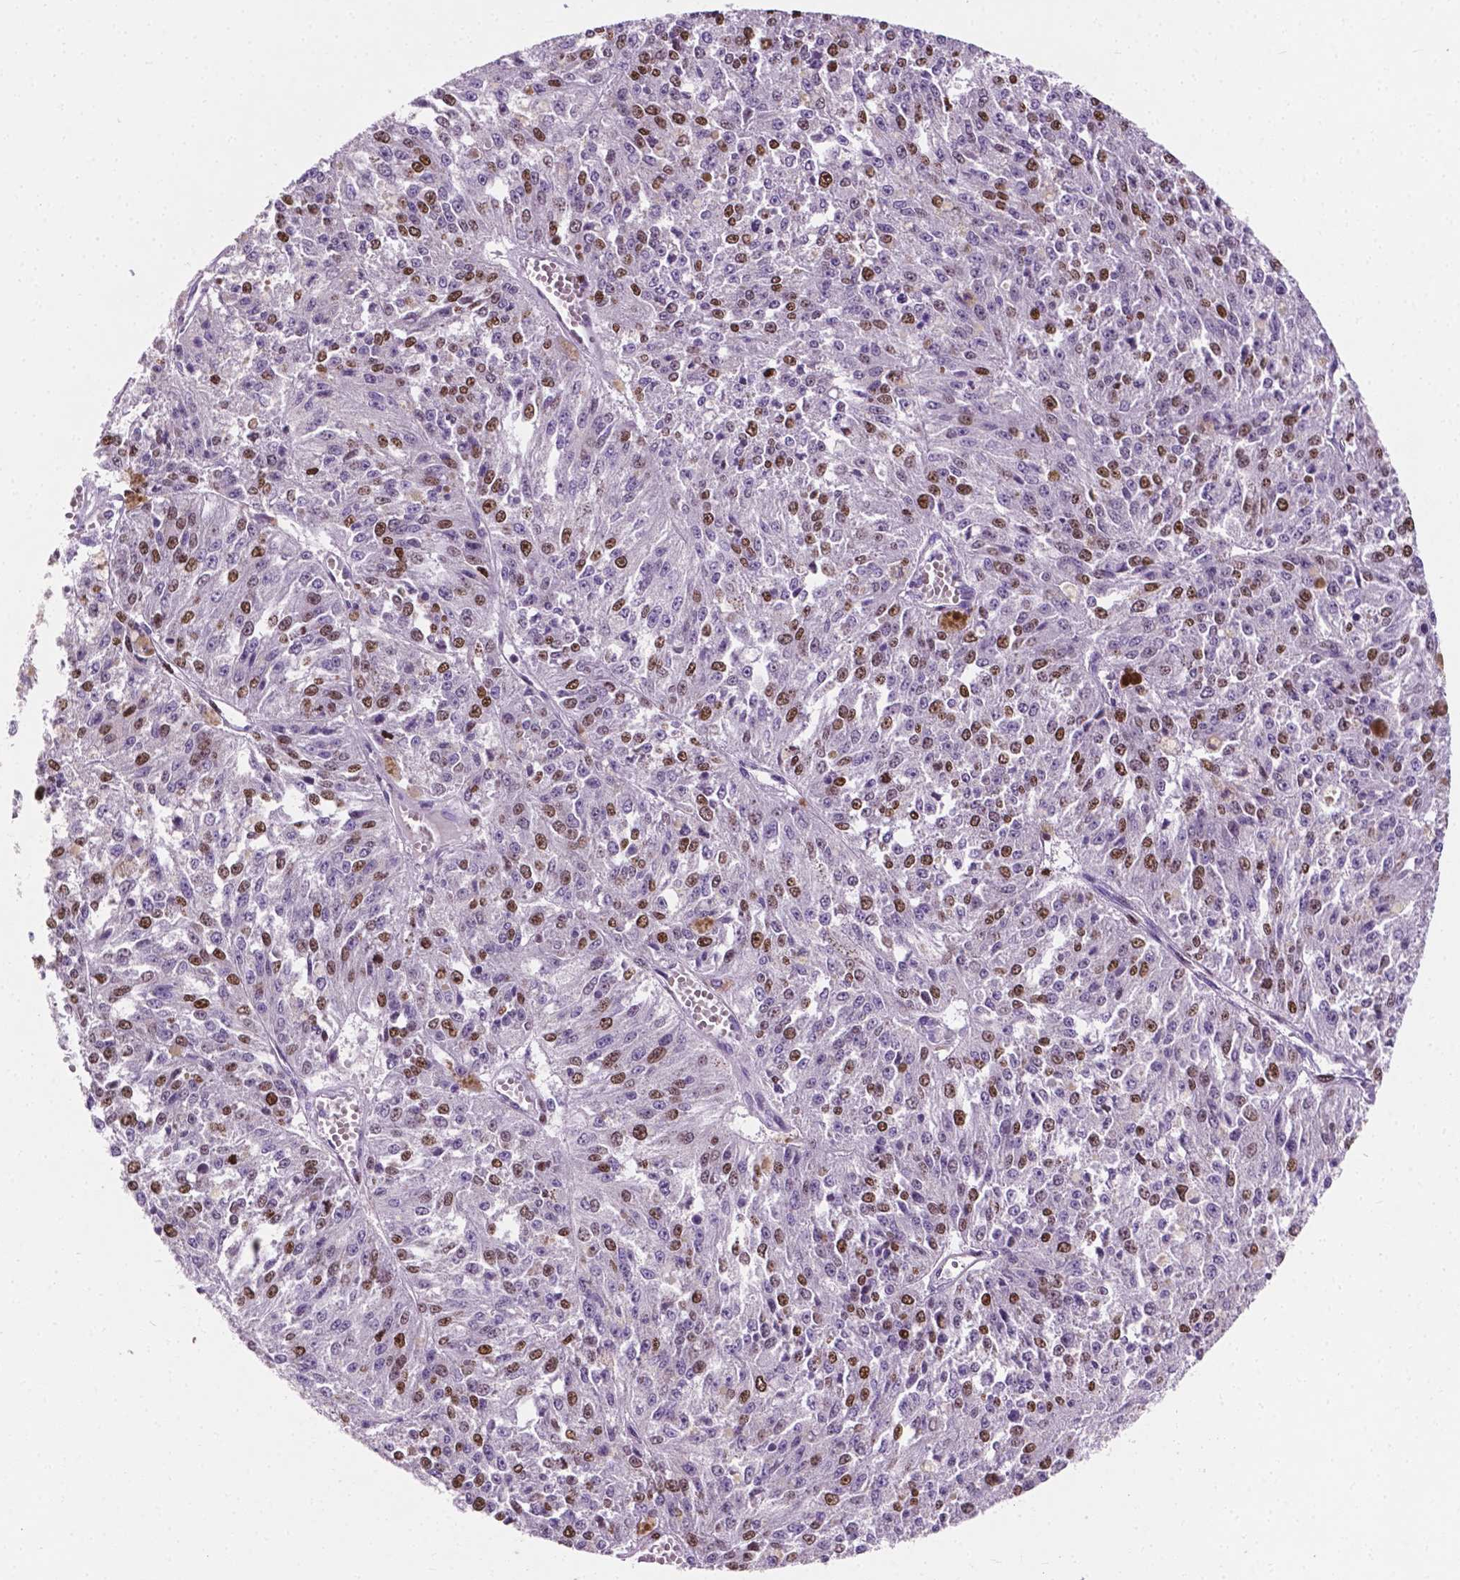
{"staining": {"intensity": "moderate", "quantity": "25%-75%", "location": "nuclear"}, "tissue": "melanoma", "cell_type": "Tumor cells", "image_type": "cancer", "snomed": [{"axis": "morphology", "description": "Malignant melanoma, Metastatic site"}, {"axis": "topography", "description": "Lymph node"}], "caption": "Malignant melanoma (metastatic site) tissue shows moderate nuclear positivity in about 25%-75% of tumor cells, visualized by immunohistochemistry.", "gene": "SIAH2", "patient": {"sex": "female", "age": 64}}